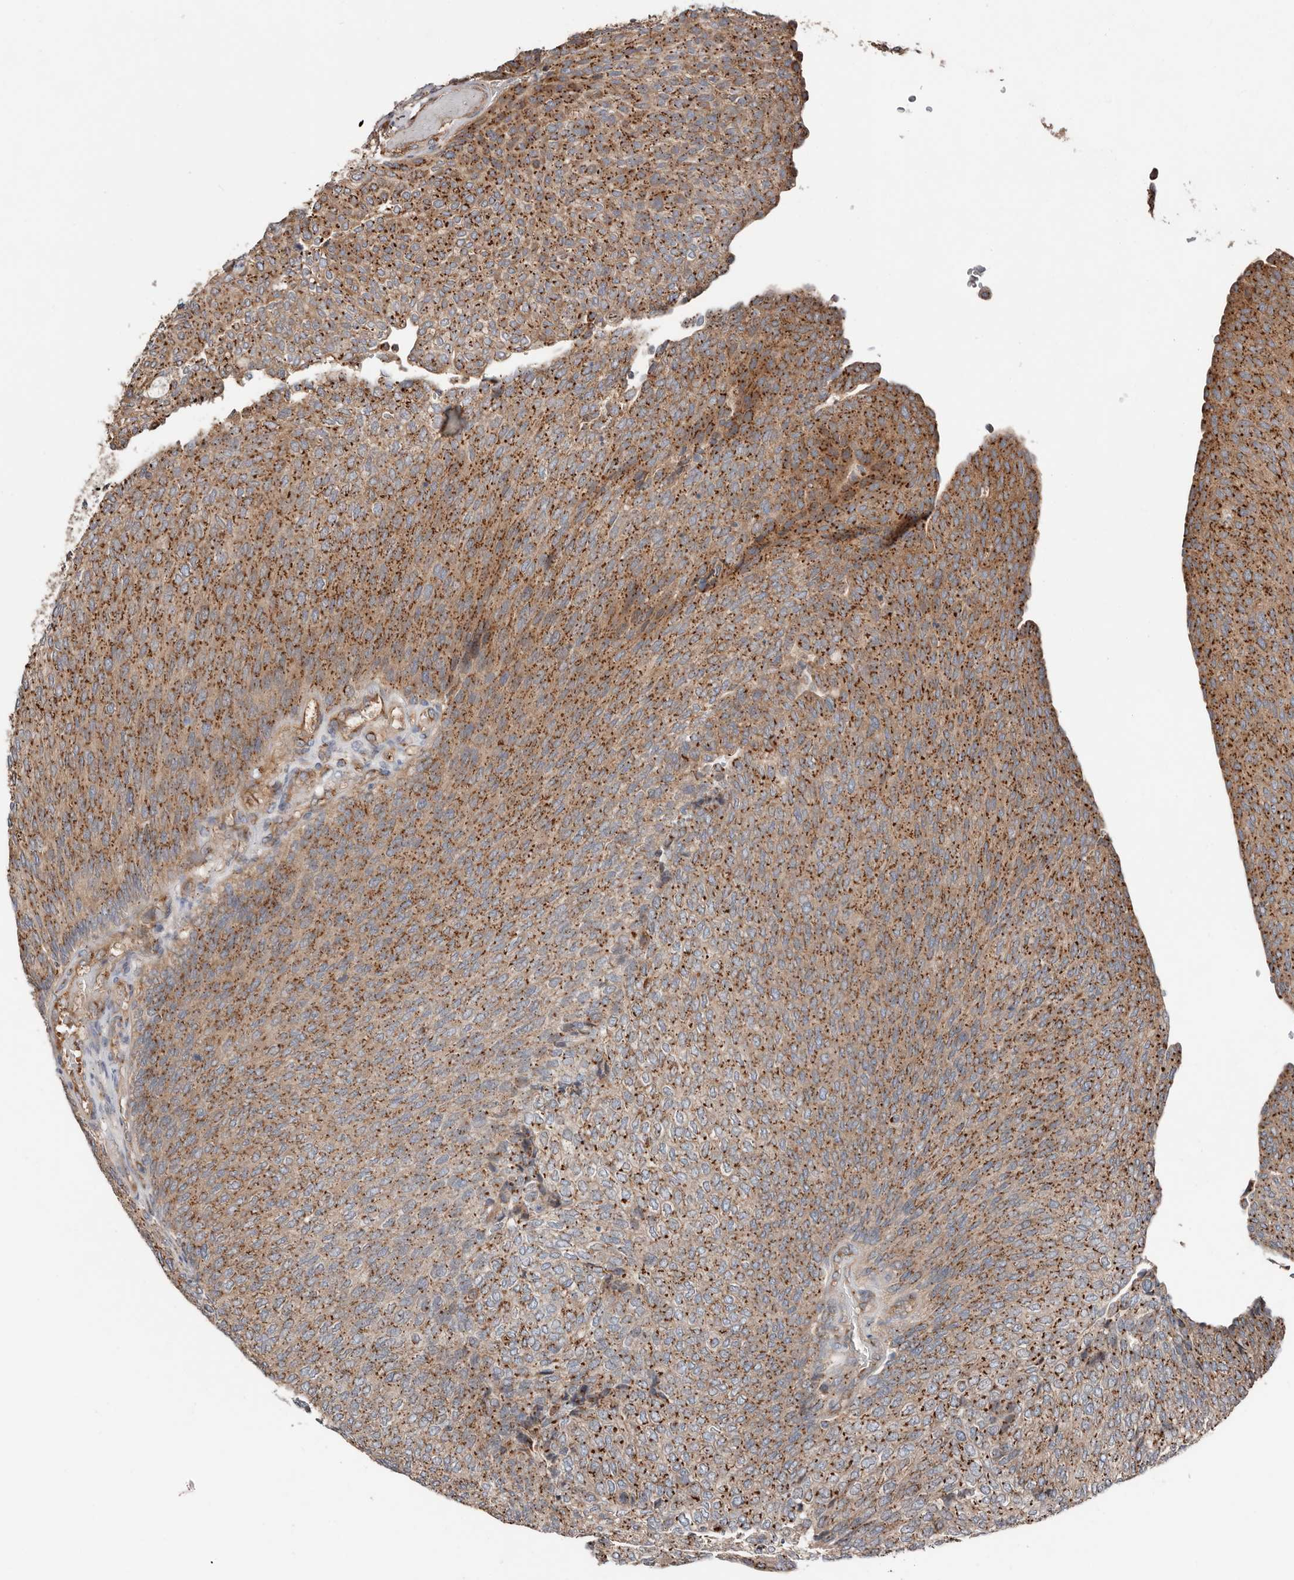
{"staining": {"intensity": "strong", "quantity": ">75%", "location": "cytoplasmic/membranous"}, "tissue": "urothelial cancer", "cell_type": "Tumor cells", "image_type": "cancer", "snomed": [{"axis": "morphology", "description": "Urothelial carcinoma, Low grade"}, {"axis": "topography", "description": "Urinary bladder"}], "caption": "IHC photomicrograph of neoplastic tissue: human urothelial carcinoma (low-grade) stained using immunohistochemistry reveals high levels of strong protein expression localized specifically in the cytoplasmic/membranous of tumor cells, appearing as a cytoplasmic/membranous brown color.", "gene": "COG1", "patient": {"sex": "female", "age": 79}}